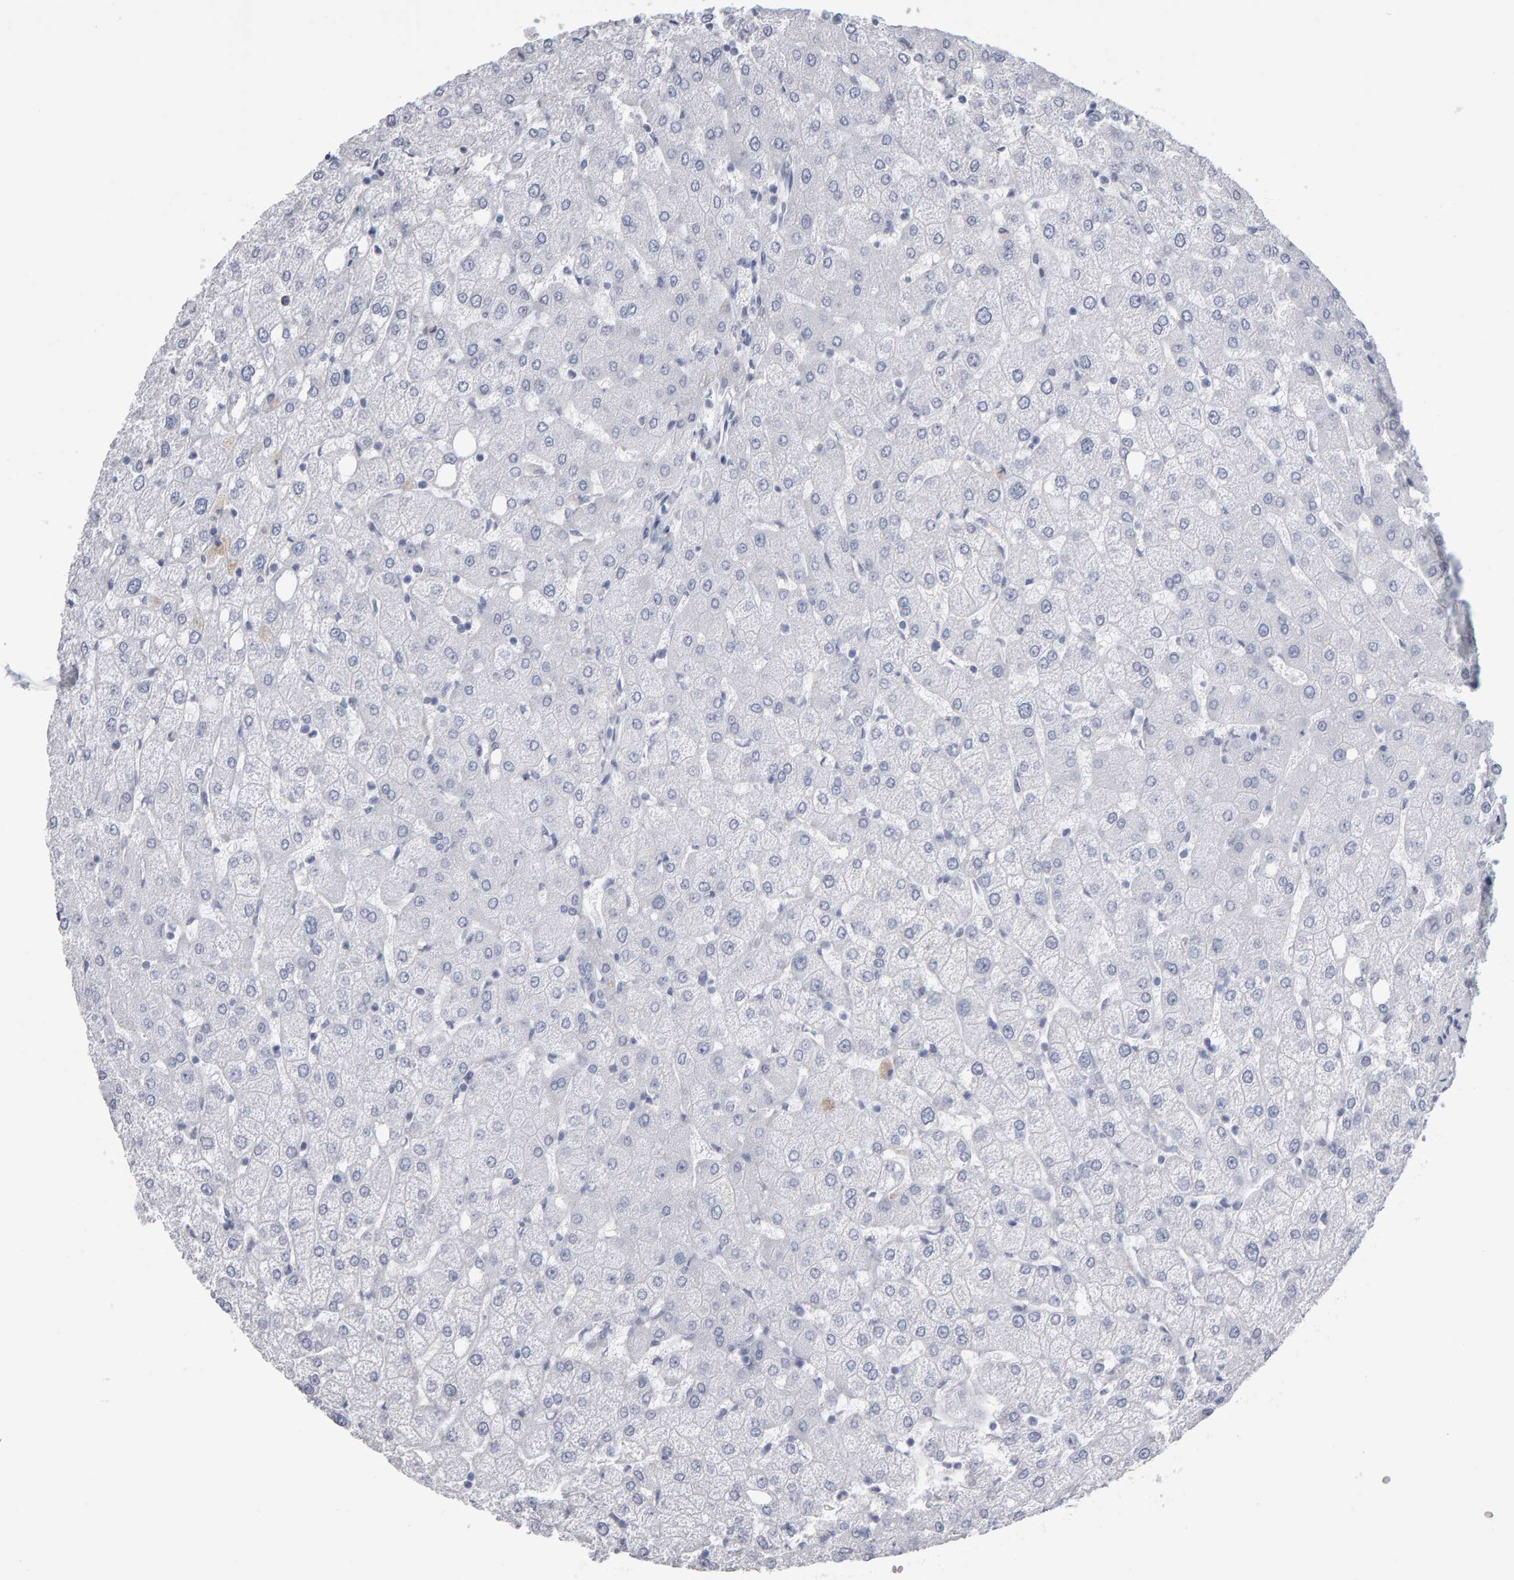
{"staining": {"intensity": "negative", "quantity": "none", "location": "none"}, "tissue": "liver", "cell_type": "Cholangiocytes", "image_type": "normal", "snomed": [{"axis": "morphology", "description": "Normal tissue, NOS"}, {"axis": "topography", "description": "Liver"}], "caption": "A micrograph of liver stained for a protein reveals no brown staining in cholangiocytes. (DAB IHC, high magnification).", "gene": "NCDN", "patient": {"sex": "female", "age": 54}}